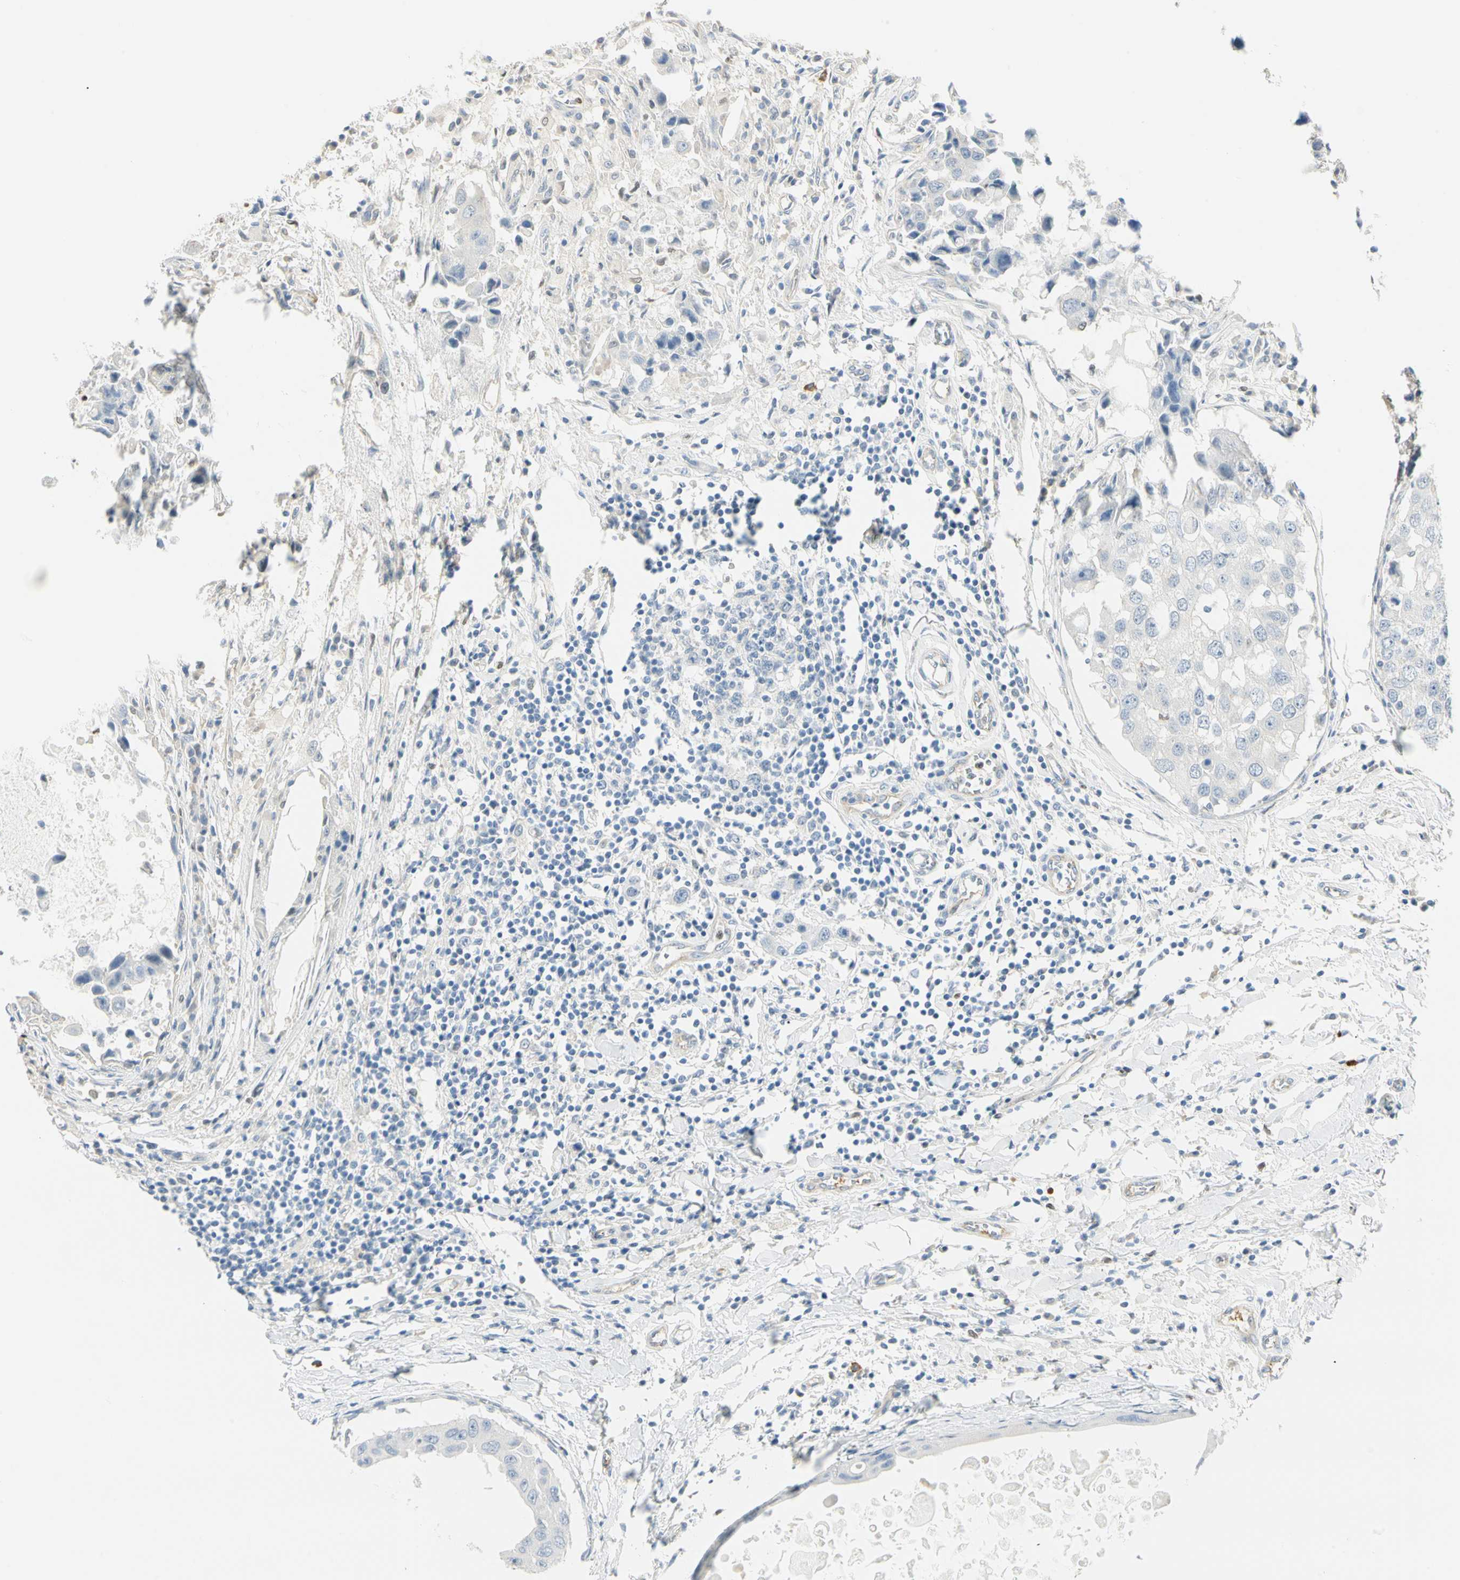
{"staining": {"intensity": "negative", "quantity": "none", "location": "none"}, "tissue": "breast cancer", "cell_type": "Tumor cells", "image_type": "cancer", "snomed": [{"axis": "morphology", "description": "Duct carcinoma"}, {"axis": "topography", "description": "Breast"}], "caption": "DAB immunohistochemical staining of breast infiltrating ductal carcinoma reveals no significant expression in tumor cells.", "gene": "MLLT10", "patient": {"sex": "female", "age": 27}}